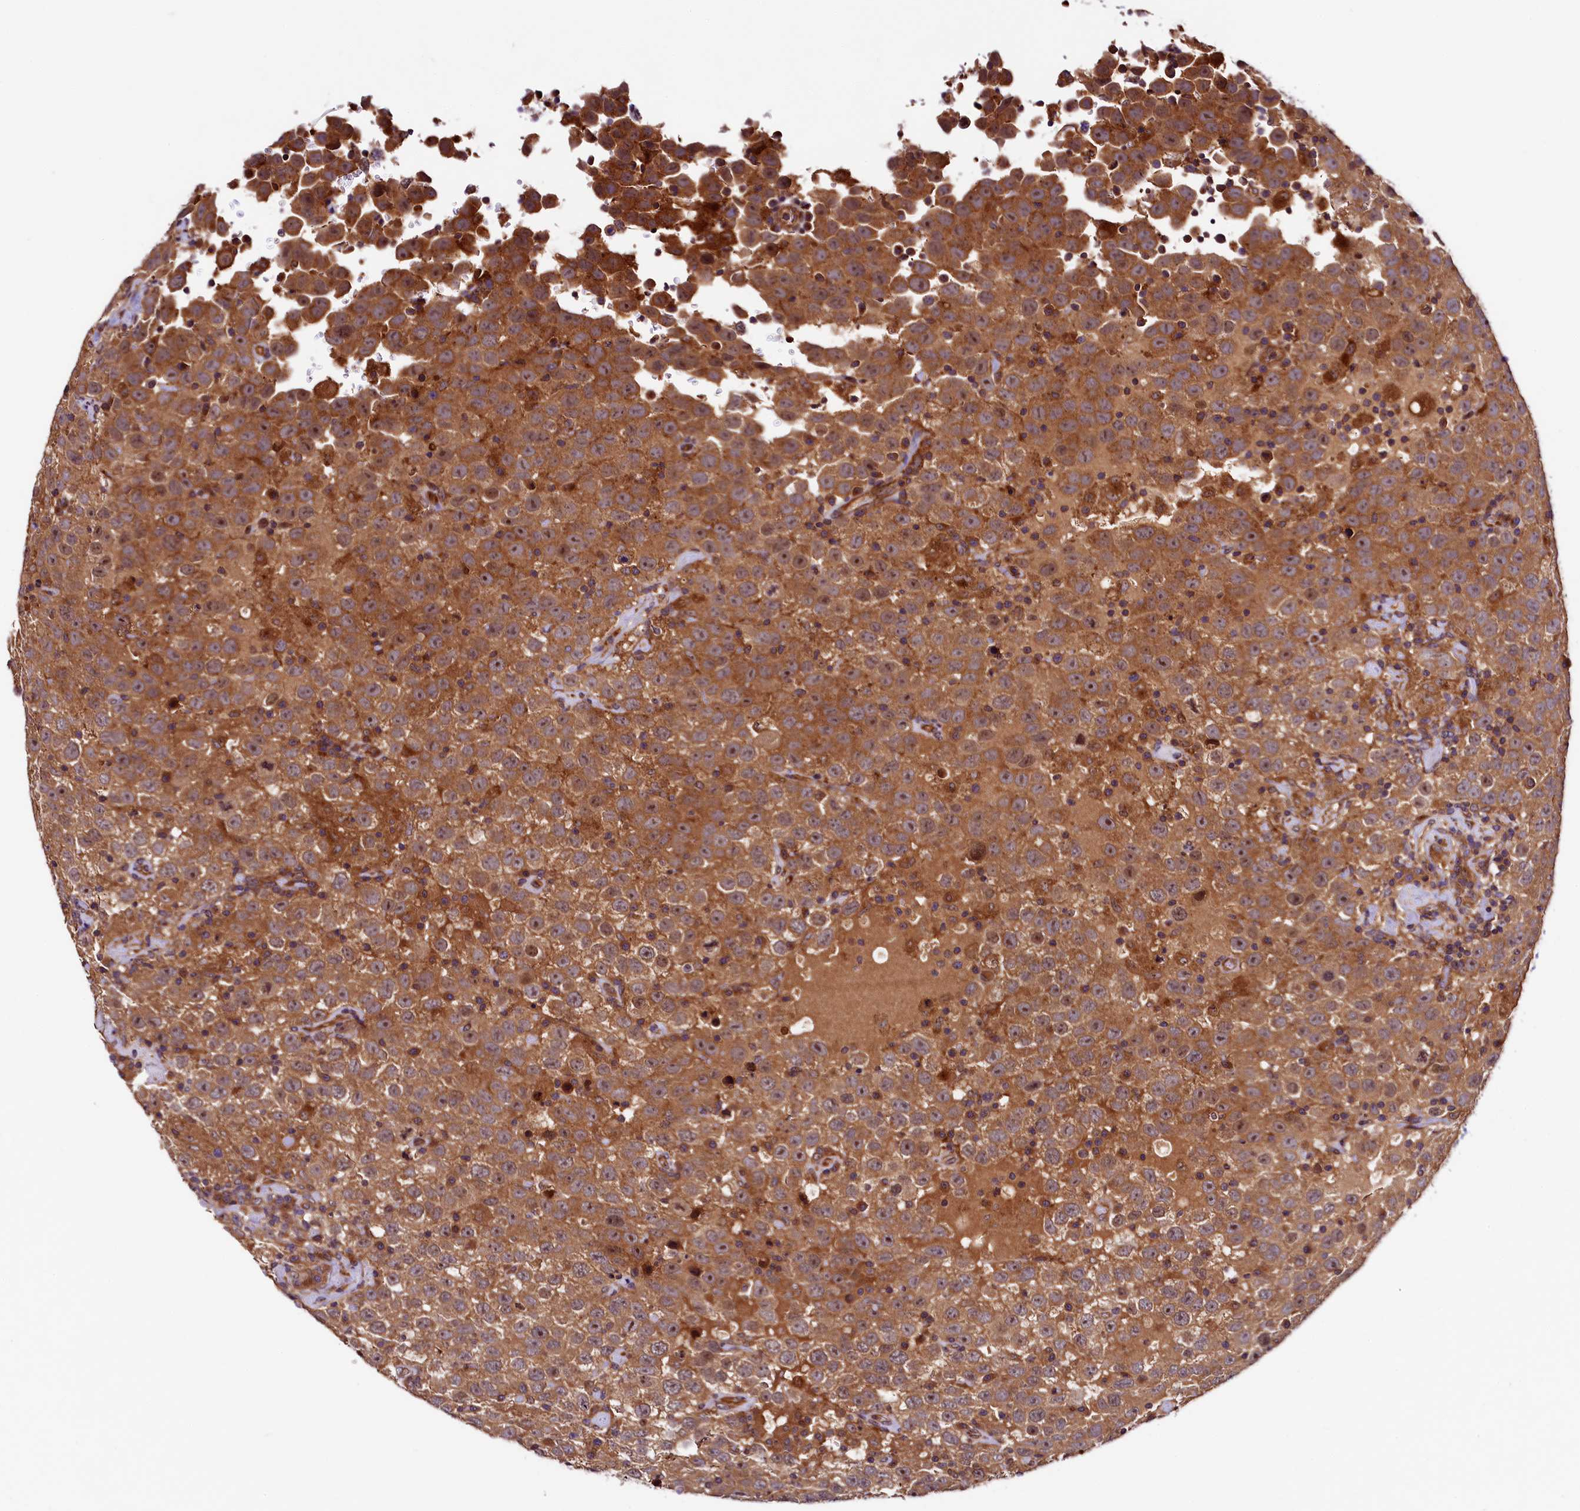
{"staining": {"intensity": "moderate", "quantity": ">75%", "location": "cytoplasmic/membranous"}, "tissue": "testis cancer", "cell_type": "Tumor cells", "image_type": "cancer", "snomed": [{"axis": "morphology", "description": "Seminoma, NOS"}, {"axis": "topography", "description": "Testis"}], "caption": "A high-resolution micrograph shows immunohistochemistry staining of testis cancer (seminoma), which exhibits moderate cytoplasmic/membranous positivity in approximately >75% of tumor cells.", "gene": "VPS35", "patient": {"sex": "male", "age": 41}}